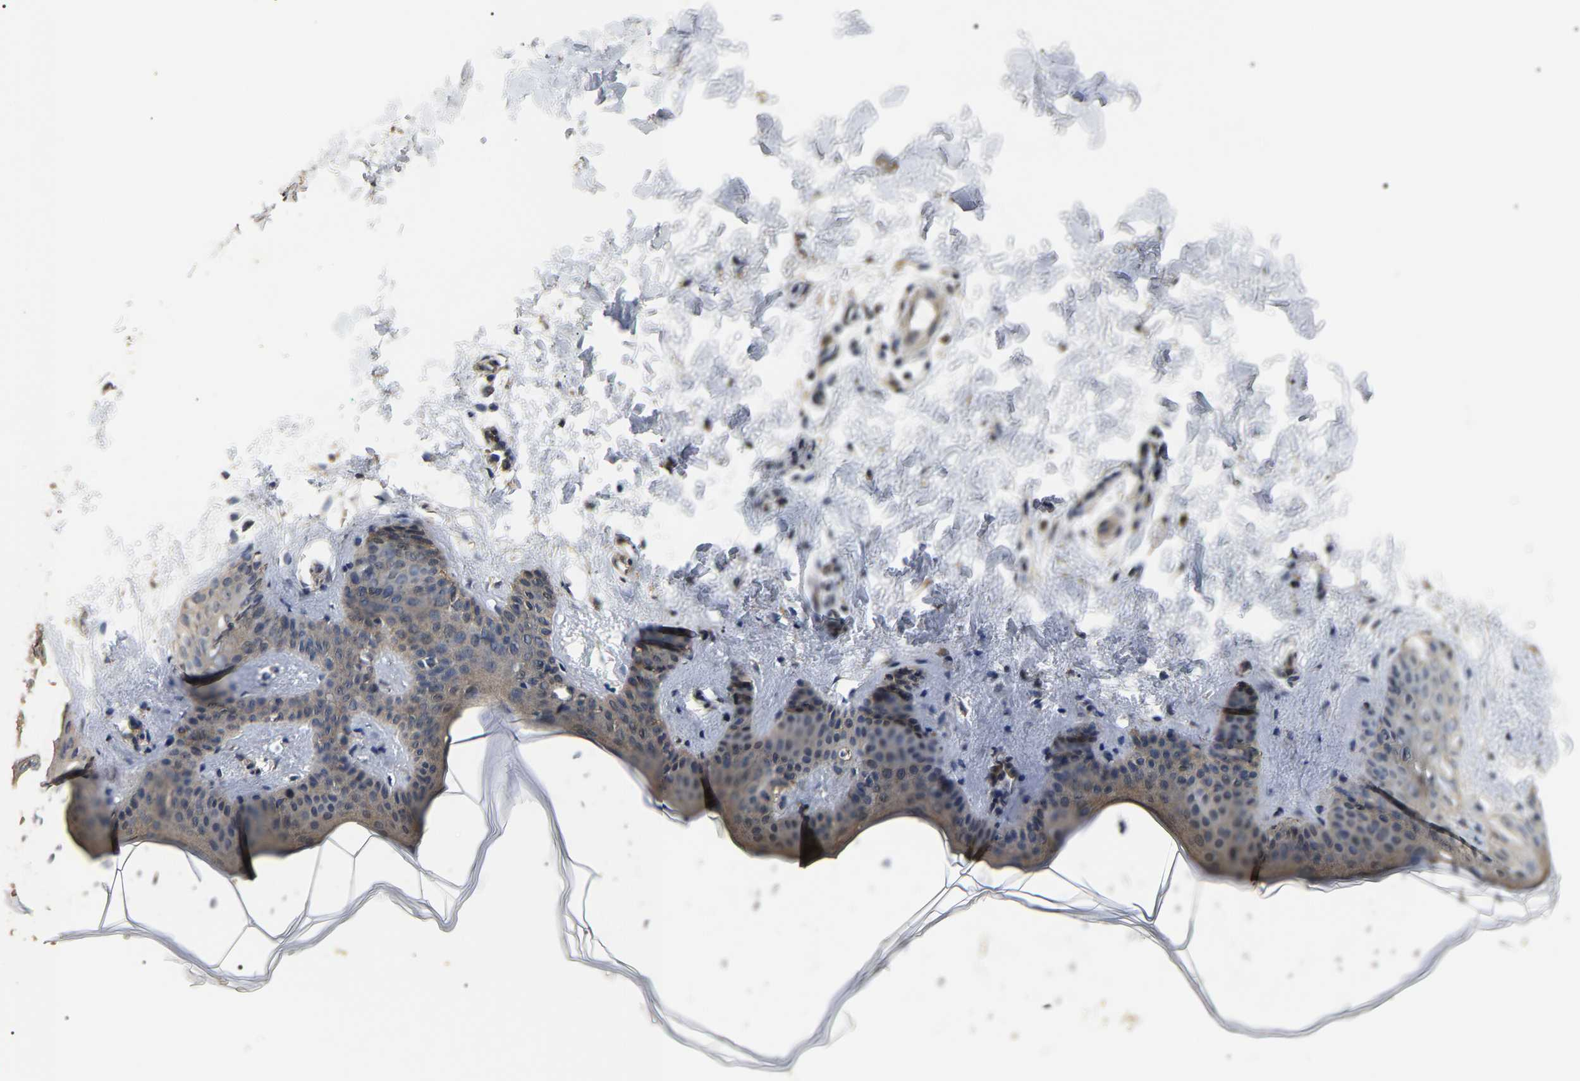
{"staining": {"intensity": "weak", "quantity": ">75%", "location": "cytoplasmic/membranous"}, "tissue": "skin", "cell_type": "Fibroblasts", "image_type": "normal", "snomed": [{"axis": "morphology", "description": "Normal tissue, NOS"}, {"axis": "topography", "description": "Skin"}], "caption": "A brown stain labels weak cytoplasmic/membranous positivity of a protein in fibroblasts of normal skin. (brown staining indicates protein expression, while blue staining denotes nuclei).", "gene": "PSMD8", "patient": {"sex": "female", "age": 17}}